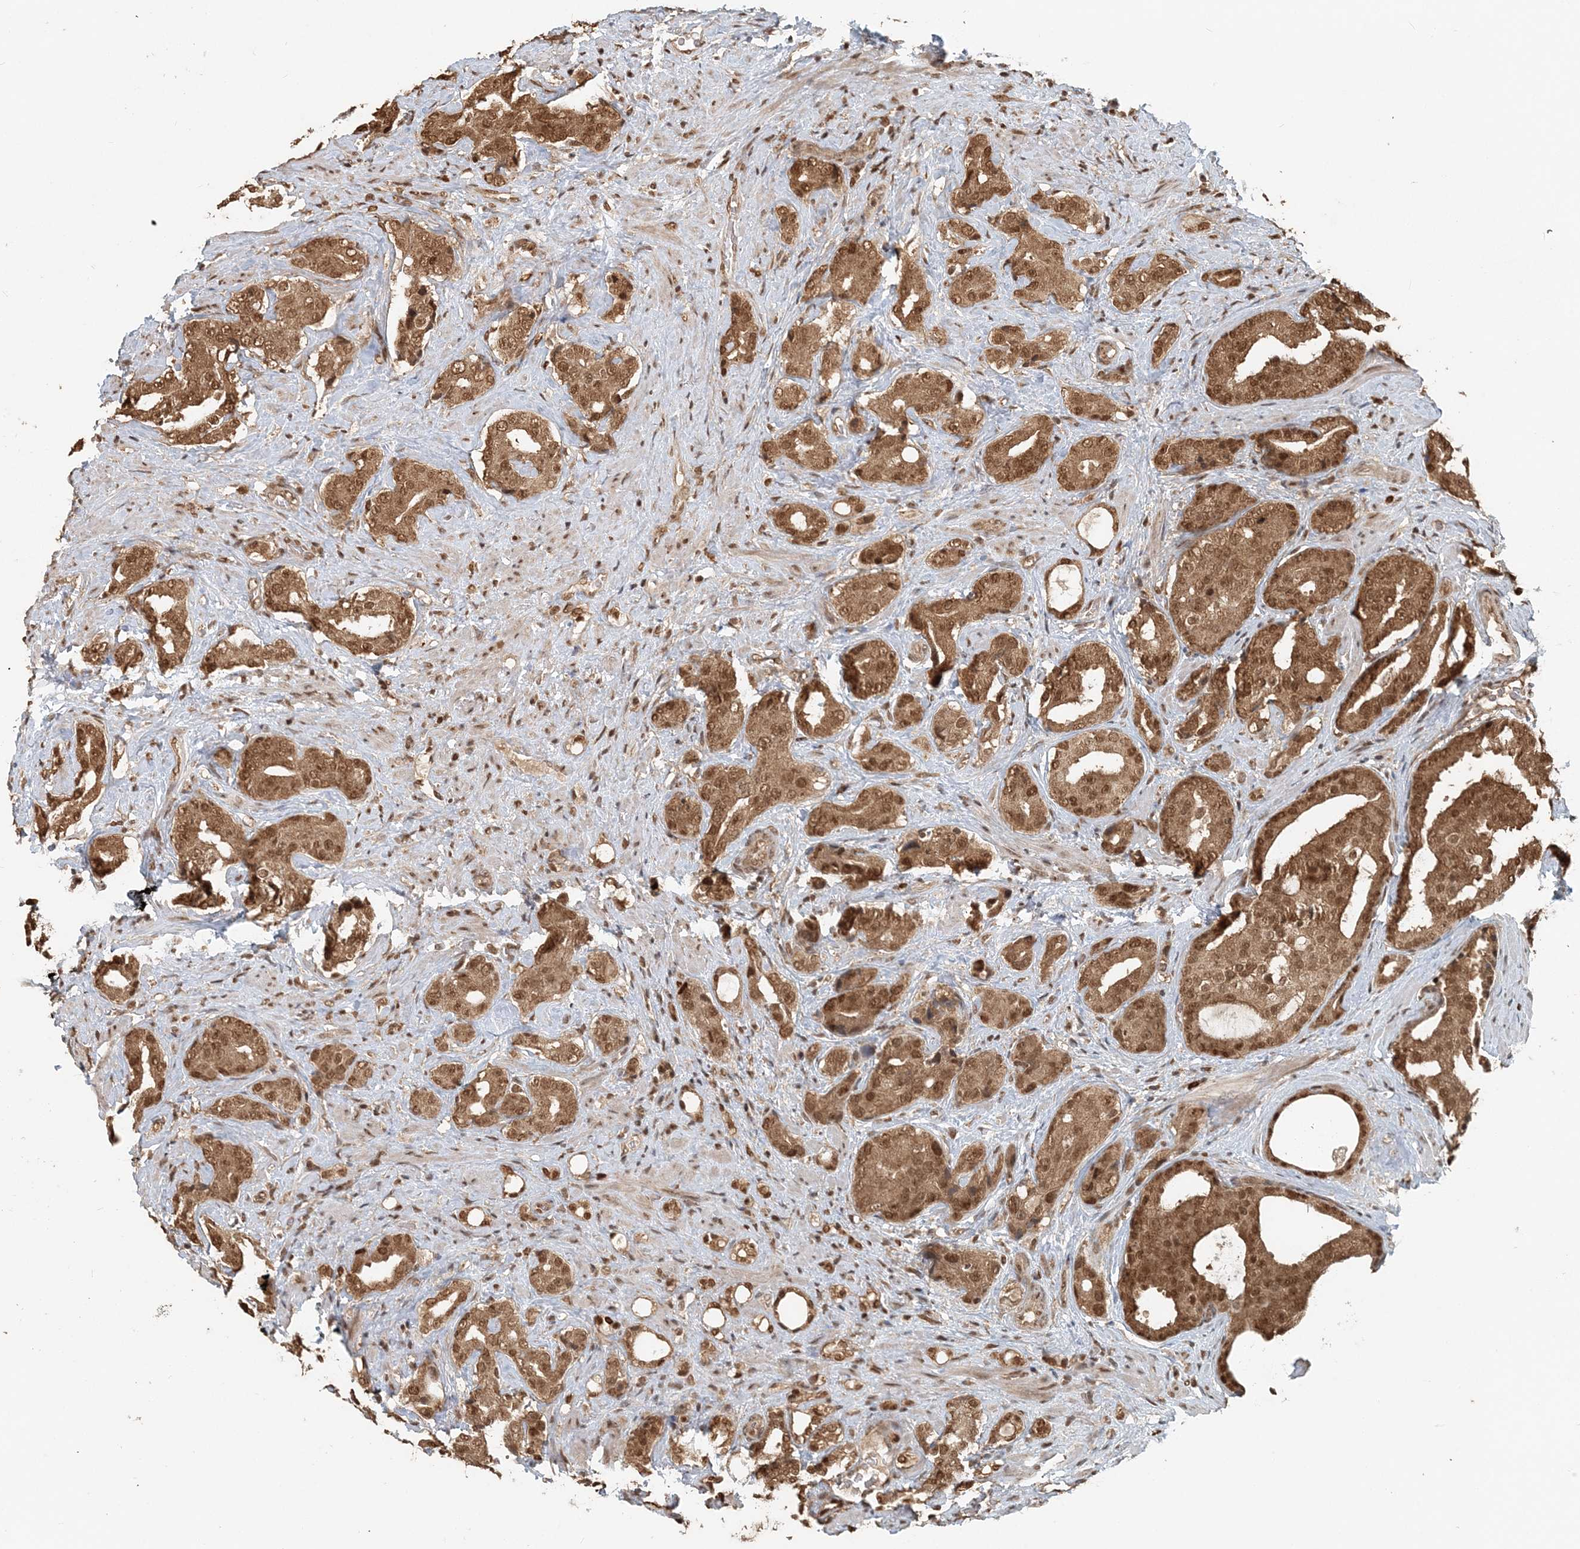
{"staining": {"intensity": "moderate", "quantity": ">75%", "location": "cytoplasmic/membranous,nuclear"}, "tissue": "prostate cancer", "cell_type": "Tumor cells", "image_type": "cancer", "snomed": [{"axis": "morphology", "description": "Adenocarcinoma, High grade"}, {"axis": "topography", "description": "Prostate"}], "caption": "Protein analysis of prostate adenocarcinoma (high-grade) tissue reveals moderate cytoplasmic/membranous and nuclear staining in approximately >75% of tumor cells.", "gene": "ARHGAP35", "patient": {"sex": "male", "age": 71}}